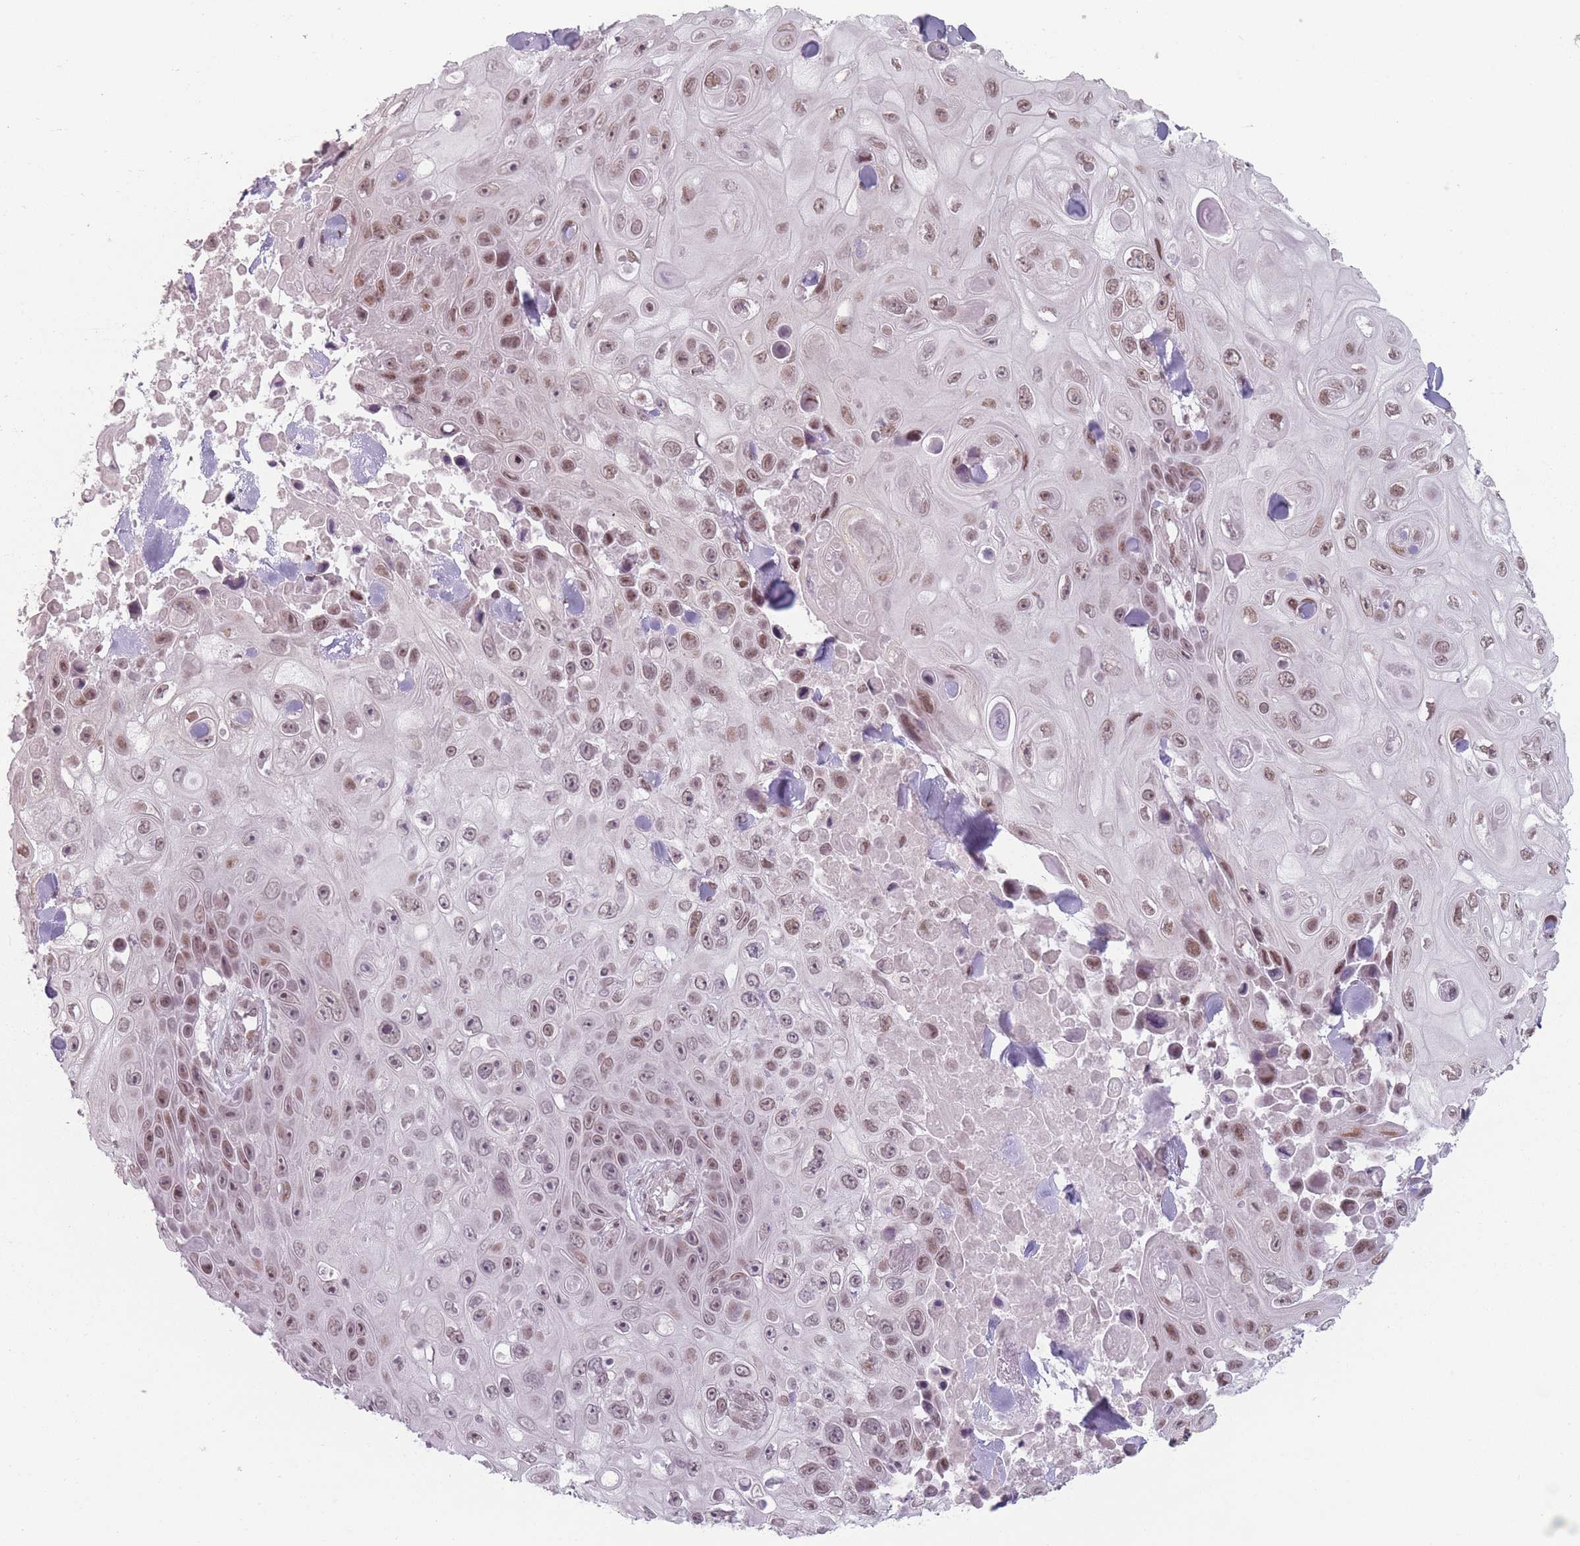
{"staining": {"intensity": "moderate", "quantity": ">75%", "location": "nuclear"}, "tissue": "skin cancer", "cell_type": "Tumor cells", "image_type": "cancer", "snomed": [{"axis": "morphology", "description": "Squamous cell carcinoma, NOS"}, {"axis": "topography", "description": "Skin"}], "caption": "IHC micrograph of neoplastic tissue: skin cancer stained using immunohistochemistry (IHC) reveals medium levels of moderate protein expression localized specifically in the nuclear of tumor cells, appearing as a nuclear brown color.", "gene": "SH3BGRL2", "patient": {"sex": "male", "age": 82}}